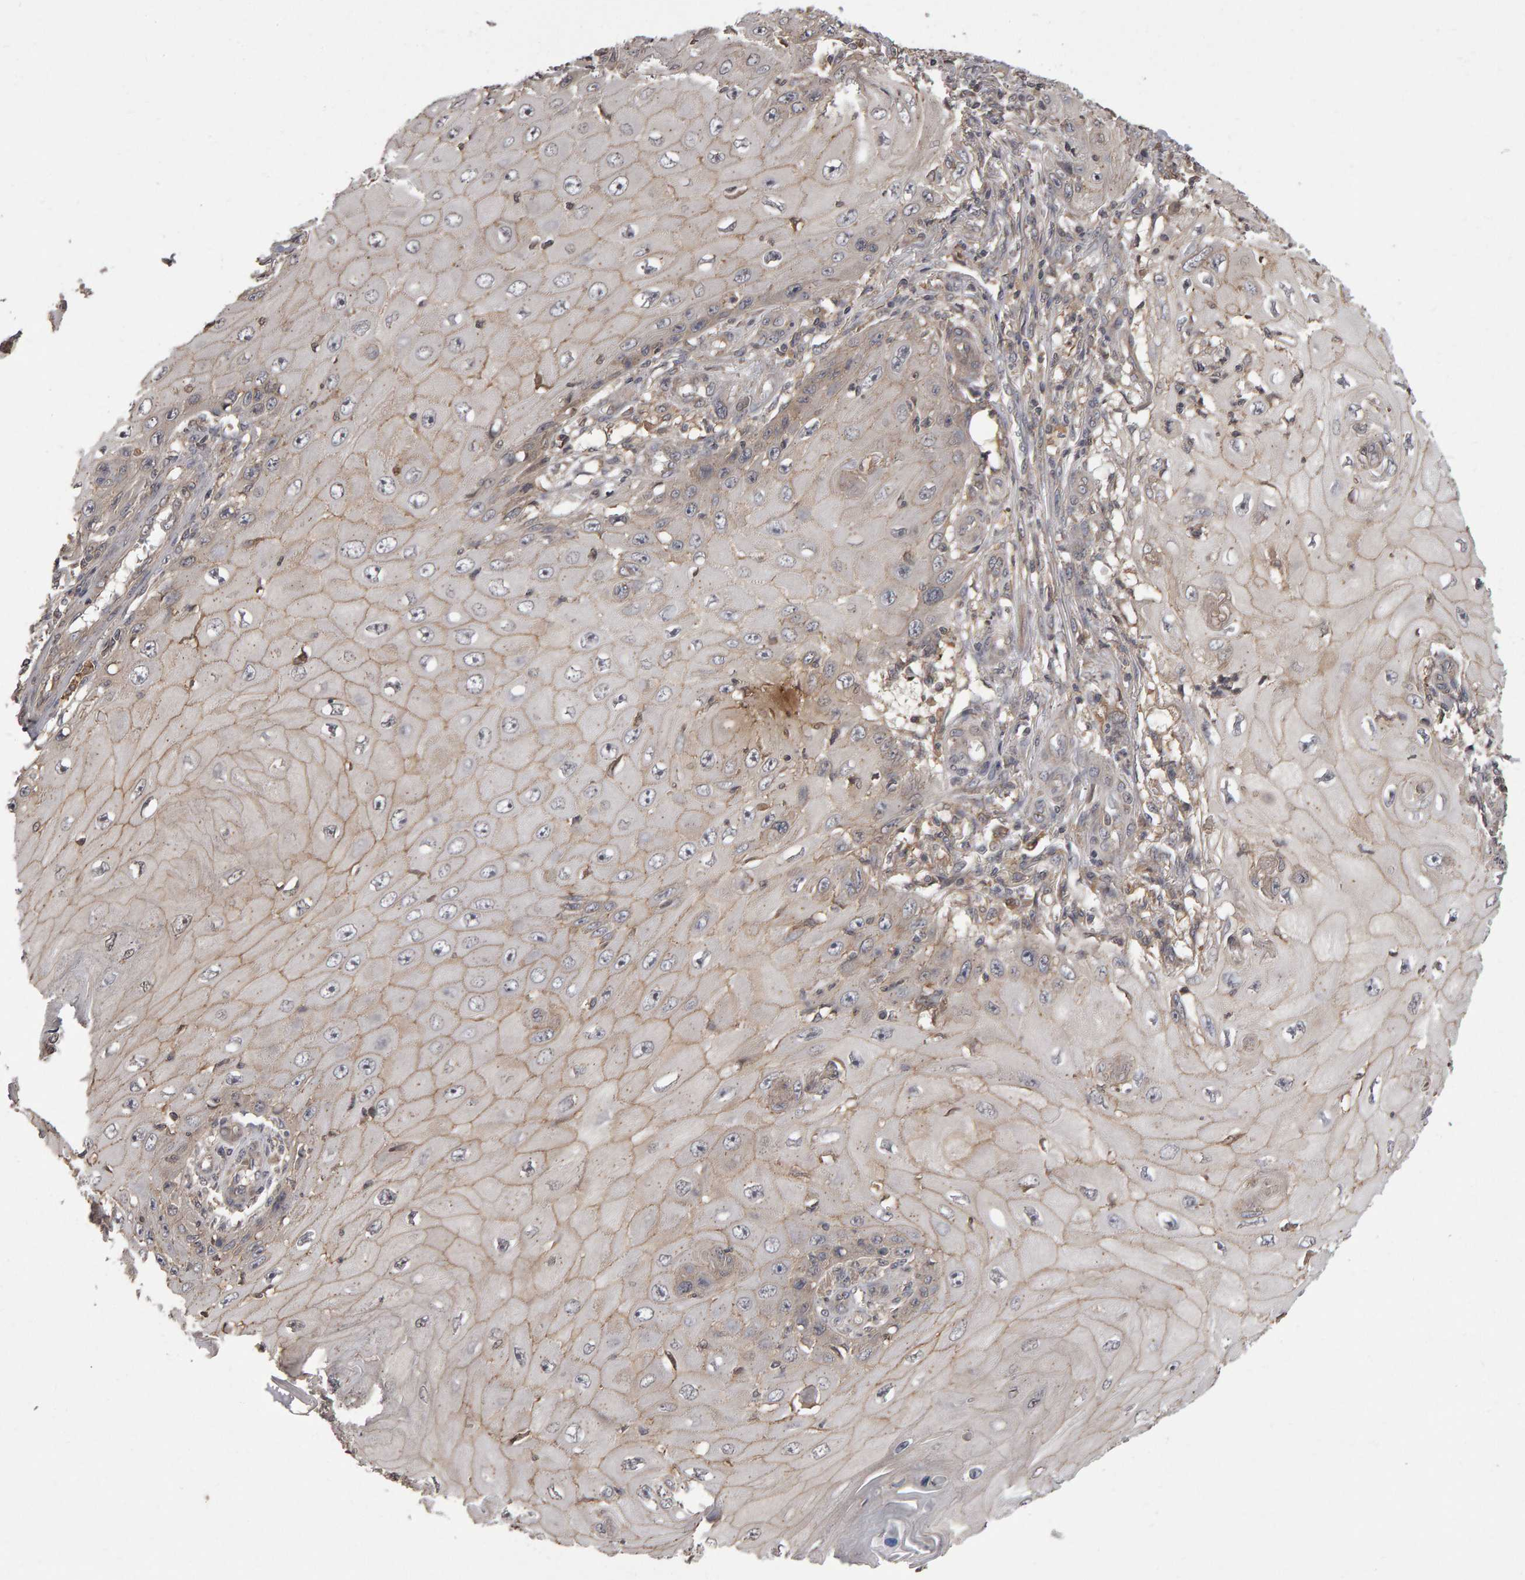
{"staining": {"intensity": "weak", "quantity": ">75%", "location": "cytoplasmic/membranous"}, "tissue": "skin cancer", "cell_type": "Tumor cells", "image_type": "cancer", "snomed": [{"axis": "morphology", "description": "Squamous cell carcinoma, NOS"}, {"axis": "topography", "description": "Skin"}], "caption": "Squamous cell carcinoma (skin) was stained to show a protein in brown. There is low levels of weak cytoplasmic/membranous staining in approximately >75% of tumor cells.", "gene": "SCRIB", "patient": {"sex": "female", "age": 73}}